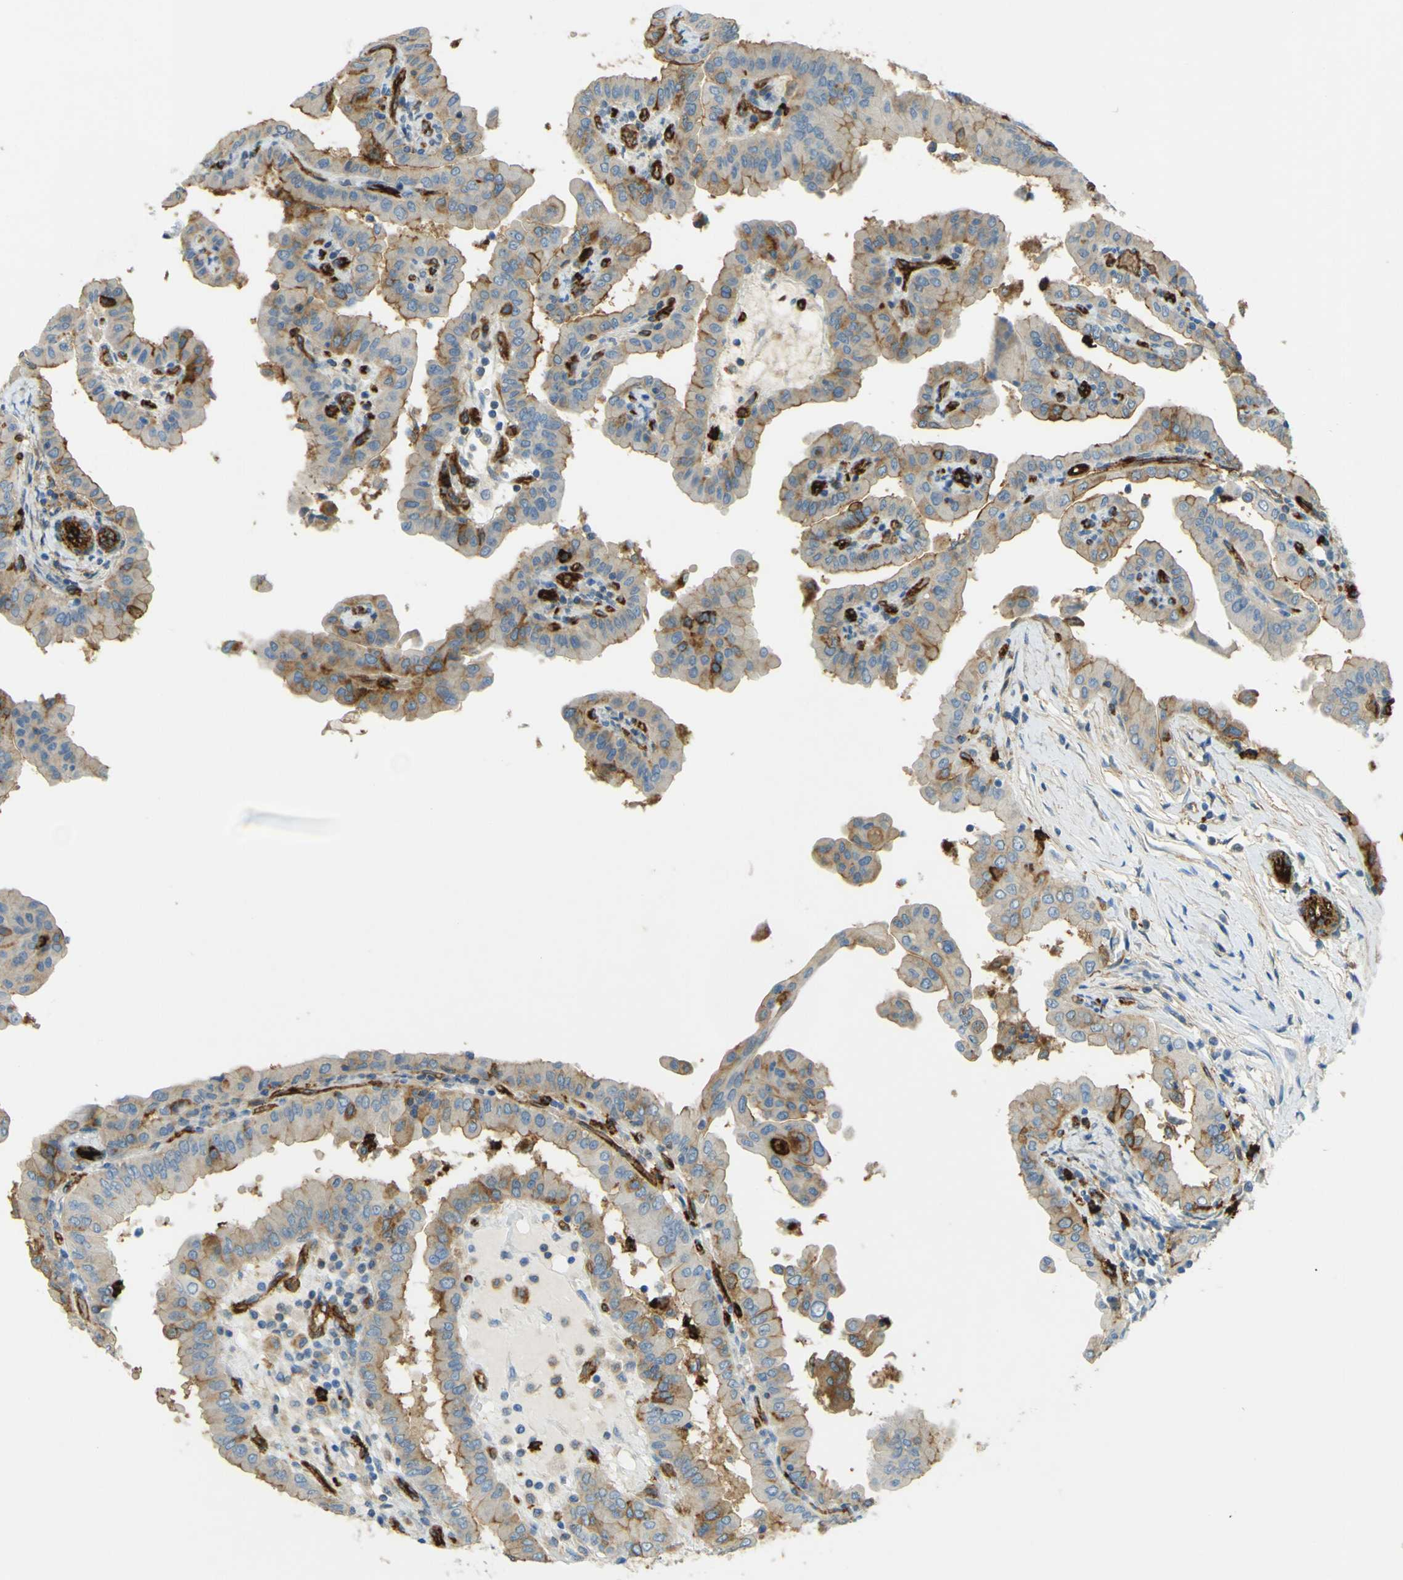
{"staining": {"intensity": "moderate", "quantity": "25%-75%", "location": "cytoplasmic/membranous"}, "tissue": "thyroid cancer", "cell_type": "Tumor cells", "image_type": "cancer", "snomed": [{"axis": "morphology", "description": "Papillary adenocarcinoma, NOS"}, {"axis": "topography", "description": "Thyroid gland"}], "caption": "Immunohistochemistry (DAB (3,3'-diaminobenzidine)) staining of human thyroid cancer (papillary adenocarcinoma) exhibits moderate cytoplasmic/membranous protein positivity in approximately 25%-75% of tumor cells.", "gene": "PLXDC1", "patient": {"sex": "male", "age": 33}}